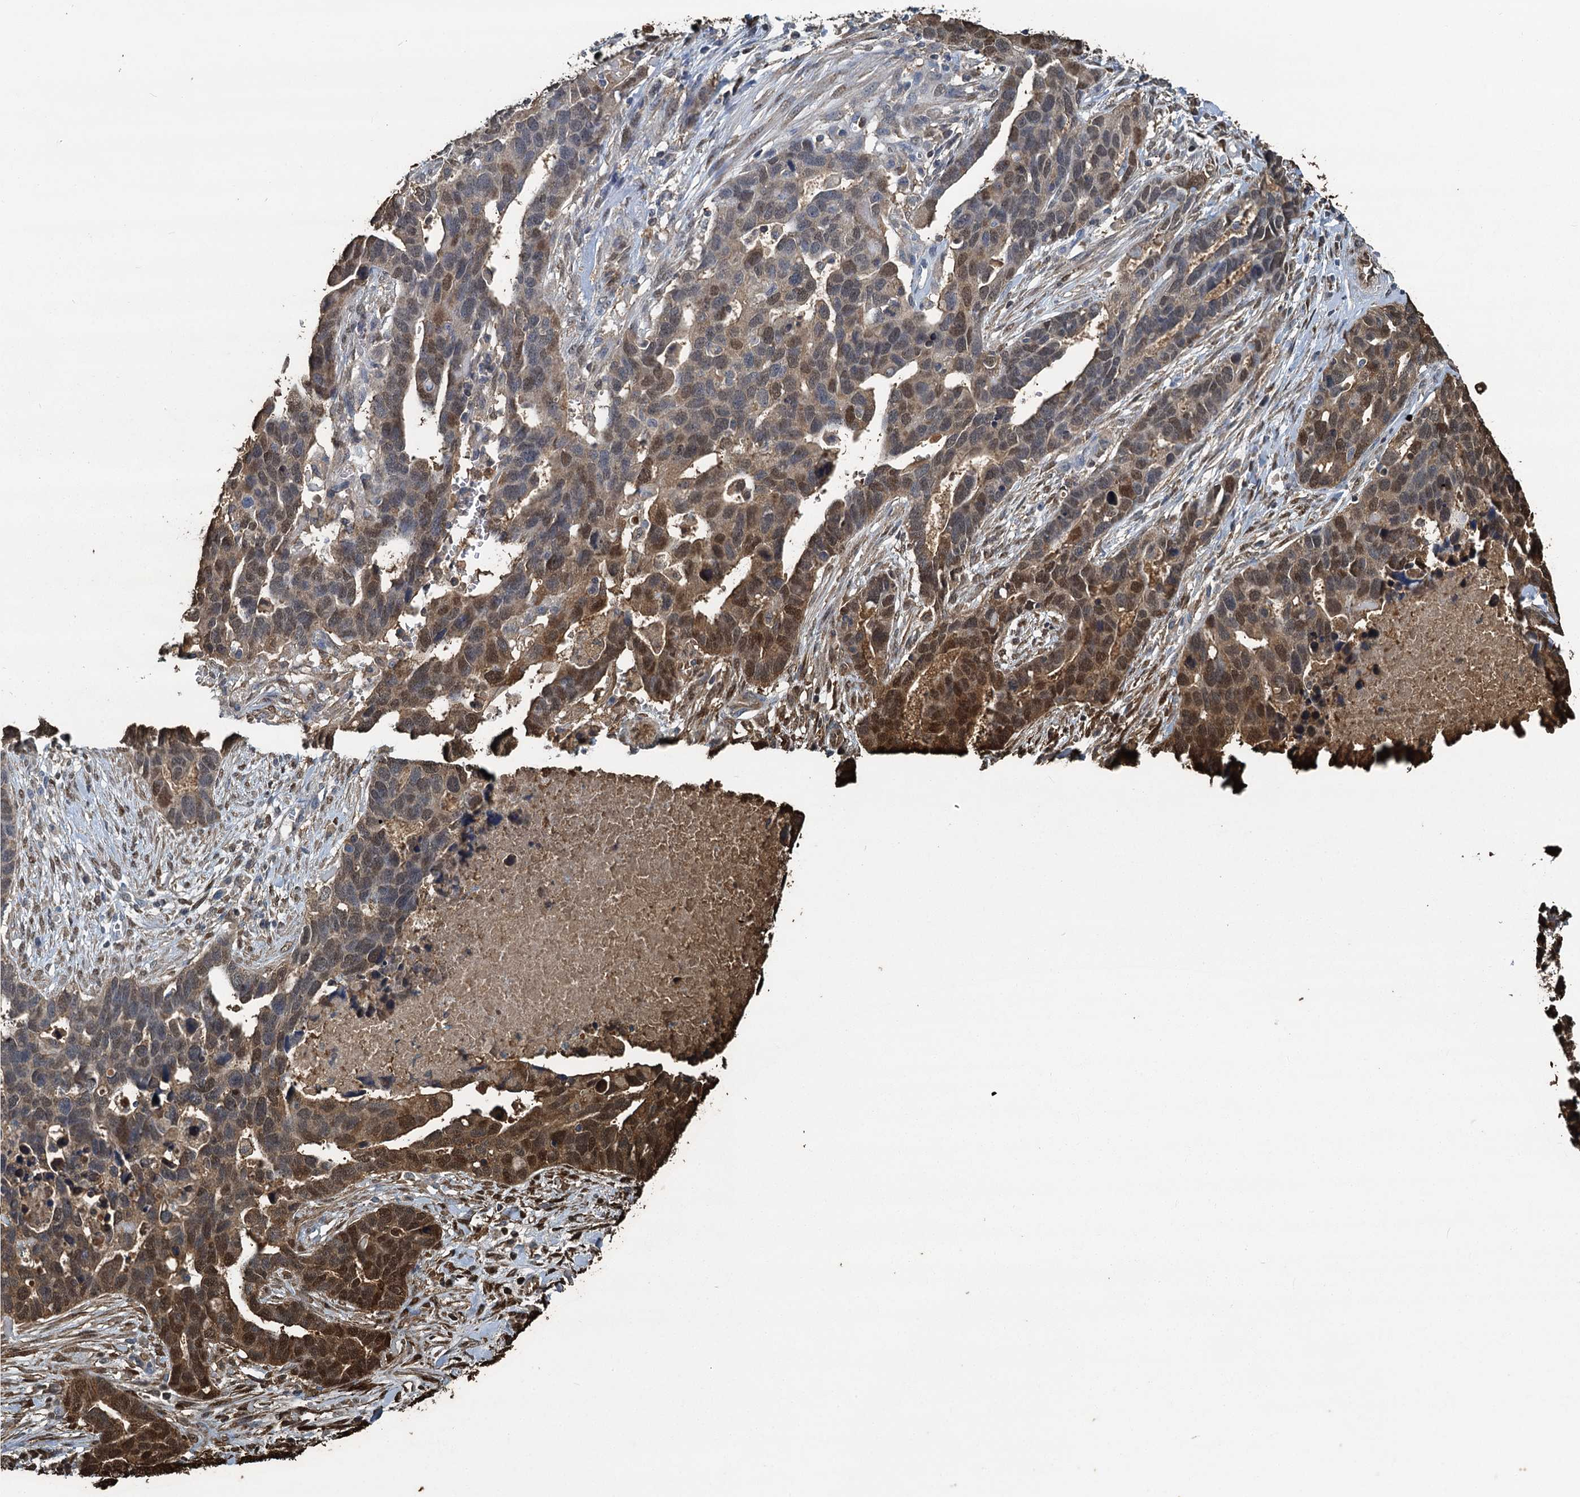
{"staining": {"intensity": "moderate", "quantity": "25%-75%", "location": "cytoplasmic/membranous,nuclear"}, "tissue": "ovarian cancer", "cell_type": "Tumor cells", "image_type": "cancer", "snomed": [{"axis": "morphology", "description": "Cystadenocarcinoma, serous, NOS"}, {"axis": "topography", "description": "Ovary"}], "caption": "A micrograph showing moderate cytoplasmic/membranous and nuclear positivity in about 25%-75% of tumor cells in ovarian cancer, as visualized by brown immunohistochemical staining.", "gene": "S100A6", "patient": {"sex": "female", "age": 54}}